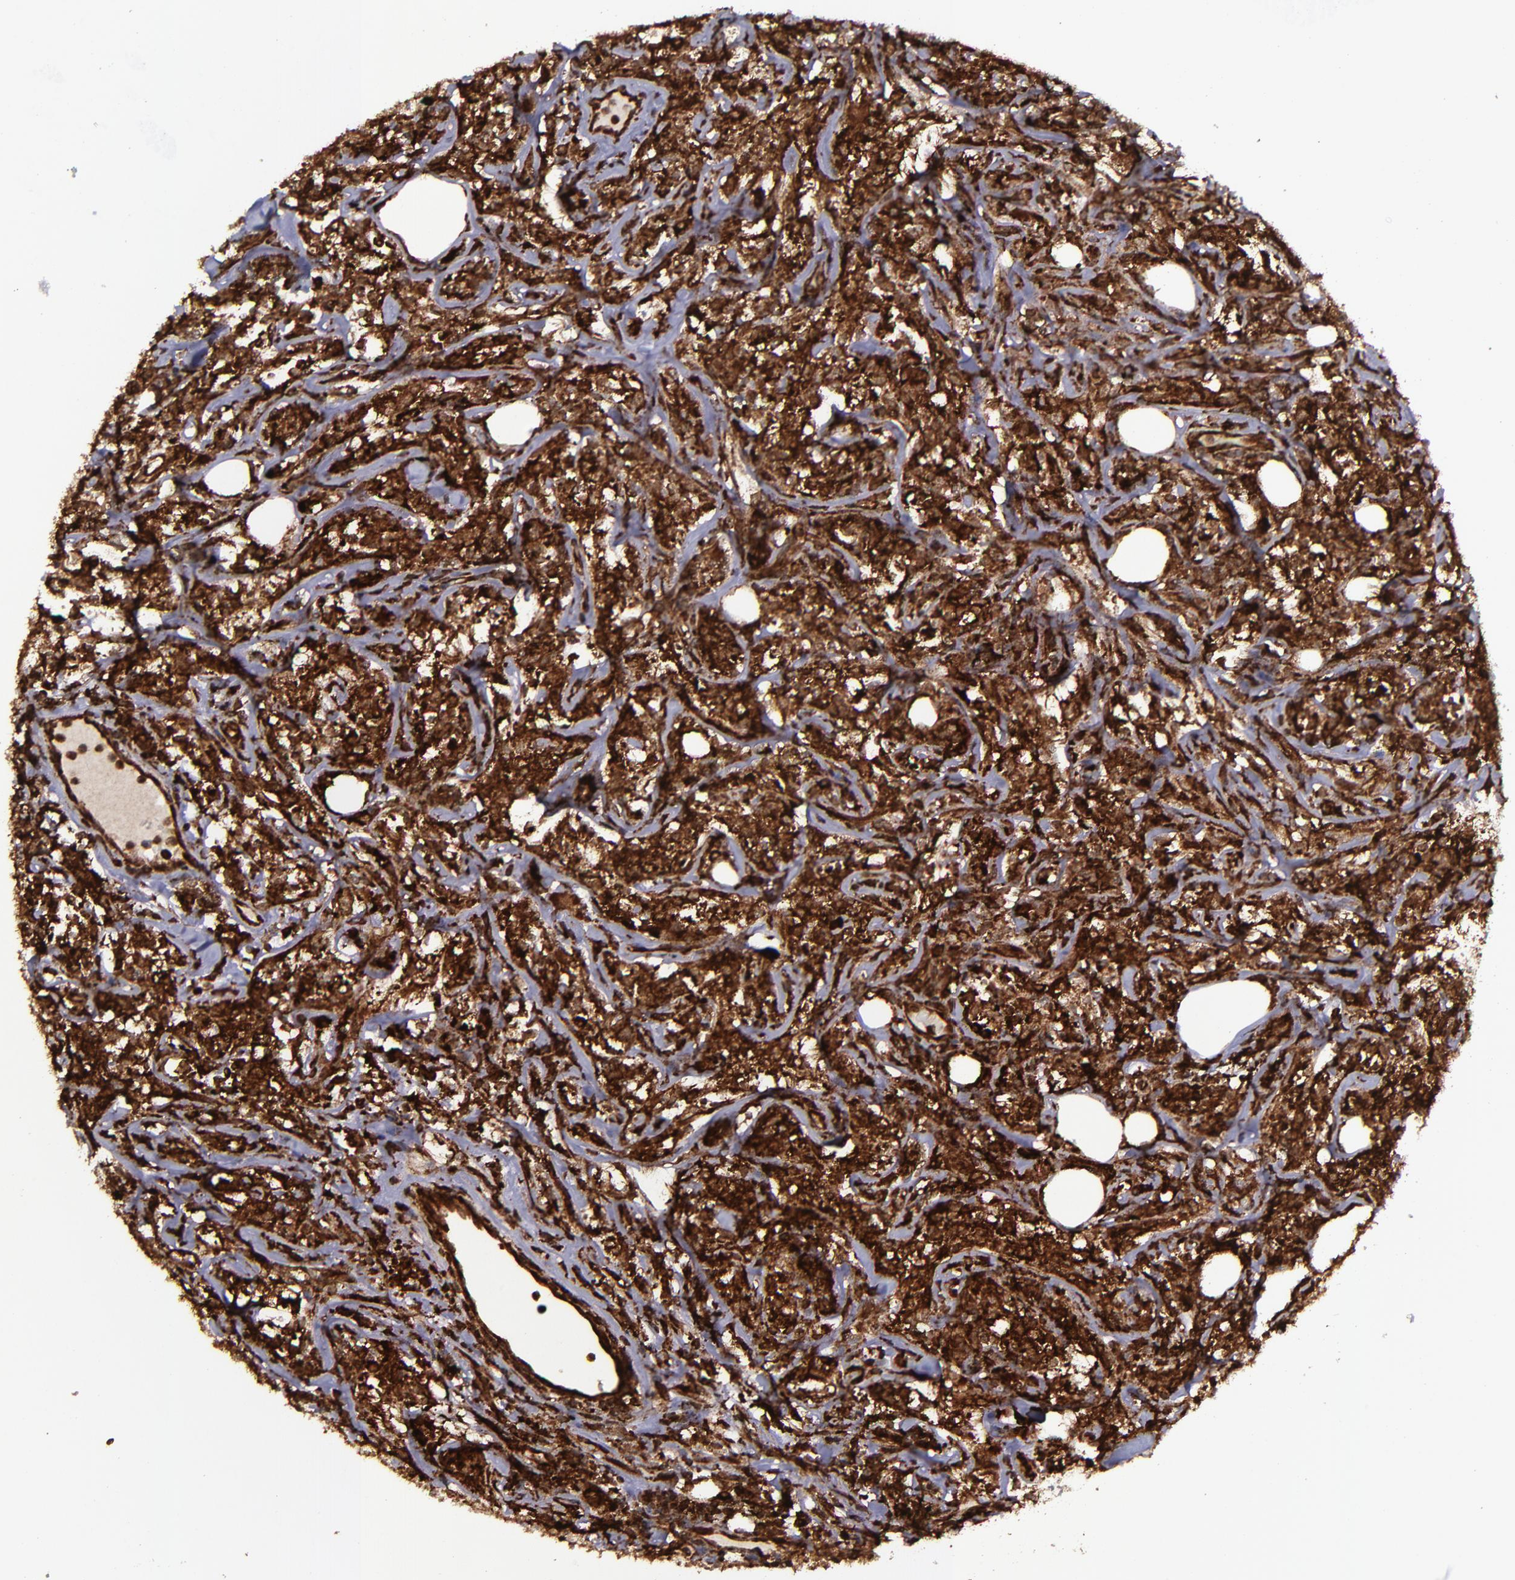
{"staining": {"intensity": "strong", "quantity": ">75%", "location": "cytoplasmic/membranous,nuclear"}, "tissue": "lymphoma", "cell_type": "Tumor cells", "image_type": "cancer", "snomed": [{"axis": "morphology", "description": "Malignant lymphoma, non-Hodgkin's type, High grade"}, {"axis": "topography", "description": "Lymph node"}], "caption": "Protein expression analysis of lymphoma exhibits strong cytoplasmic/membranous and nuclear positivity in about >75% of tumor cells.", "gene": "EIF4ENIF1", "patient": {"sex": "female", "age": 84}}